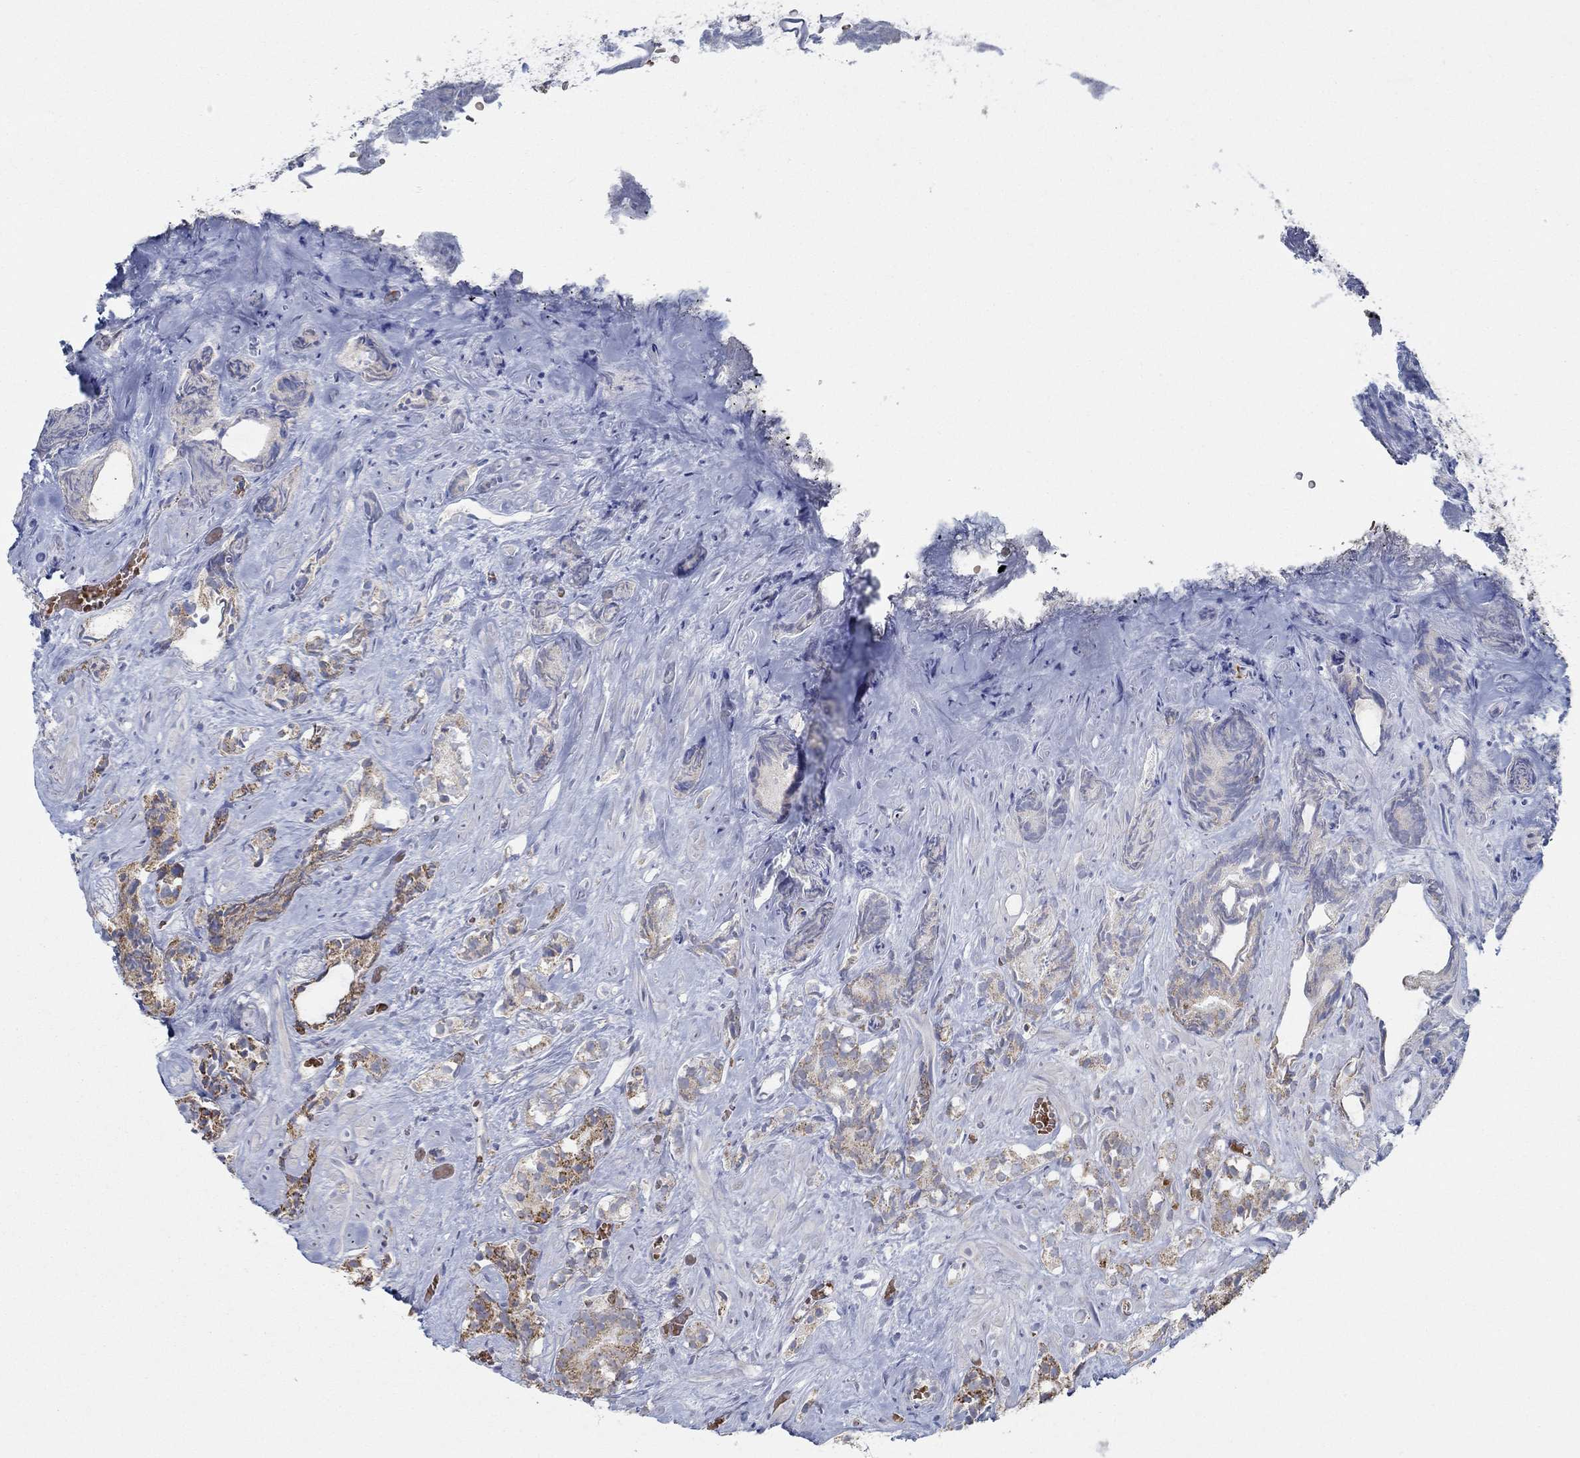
{"staining": {"intensity": "strong", "quantity": "<25%", "location": "cytoplasmic/membranous"}, "tissue": "prostate cancer", "cell_type": "Tumor cells", "image_type": "cancer", "snomed": [{"axis": "morphology", "description": "Adenocarcinoma, High grade"}, {"axis": "topography", "description": "Prostate"}], "caption": "Adenocarcinoma (high-grade) (prostate) was stained to show a protein in brown. There is medium levels of strong cytoplasmic/membranous staining in approximately <25% of tumor cells.", "gene": "GLOD5", "patient": {"sex": "male", "age": 90}}